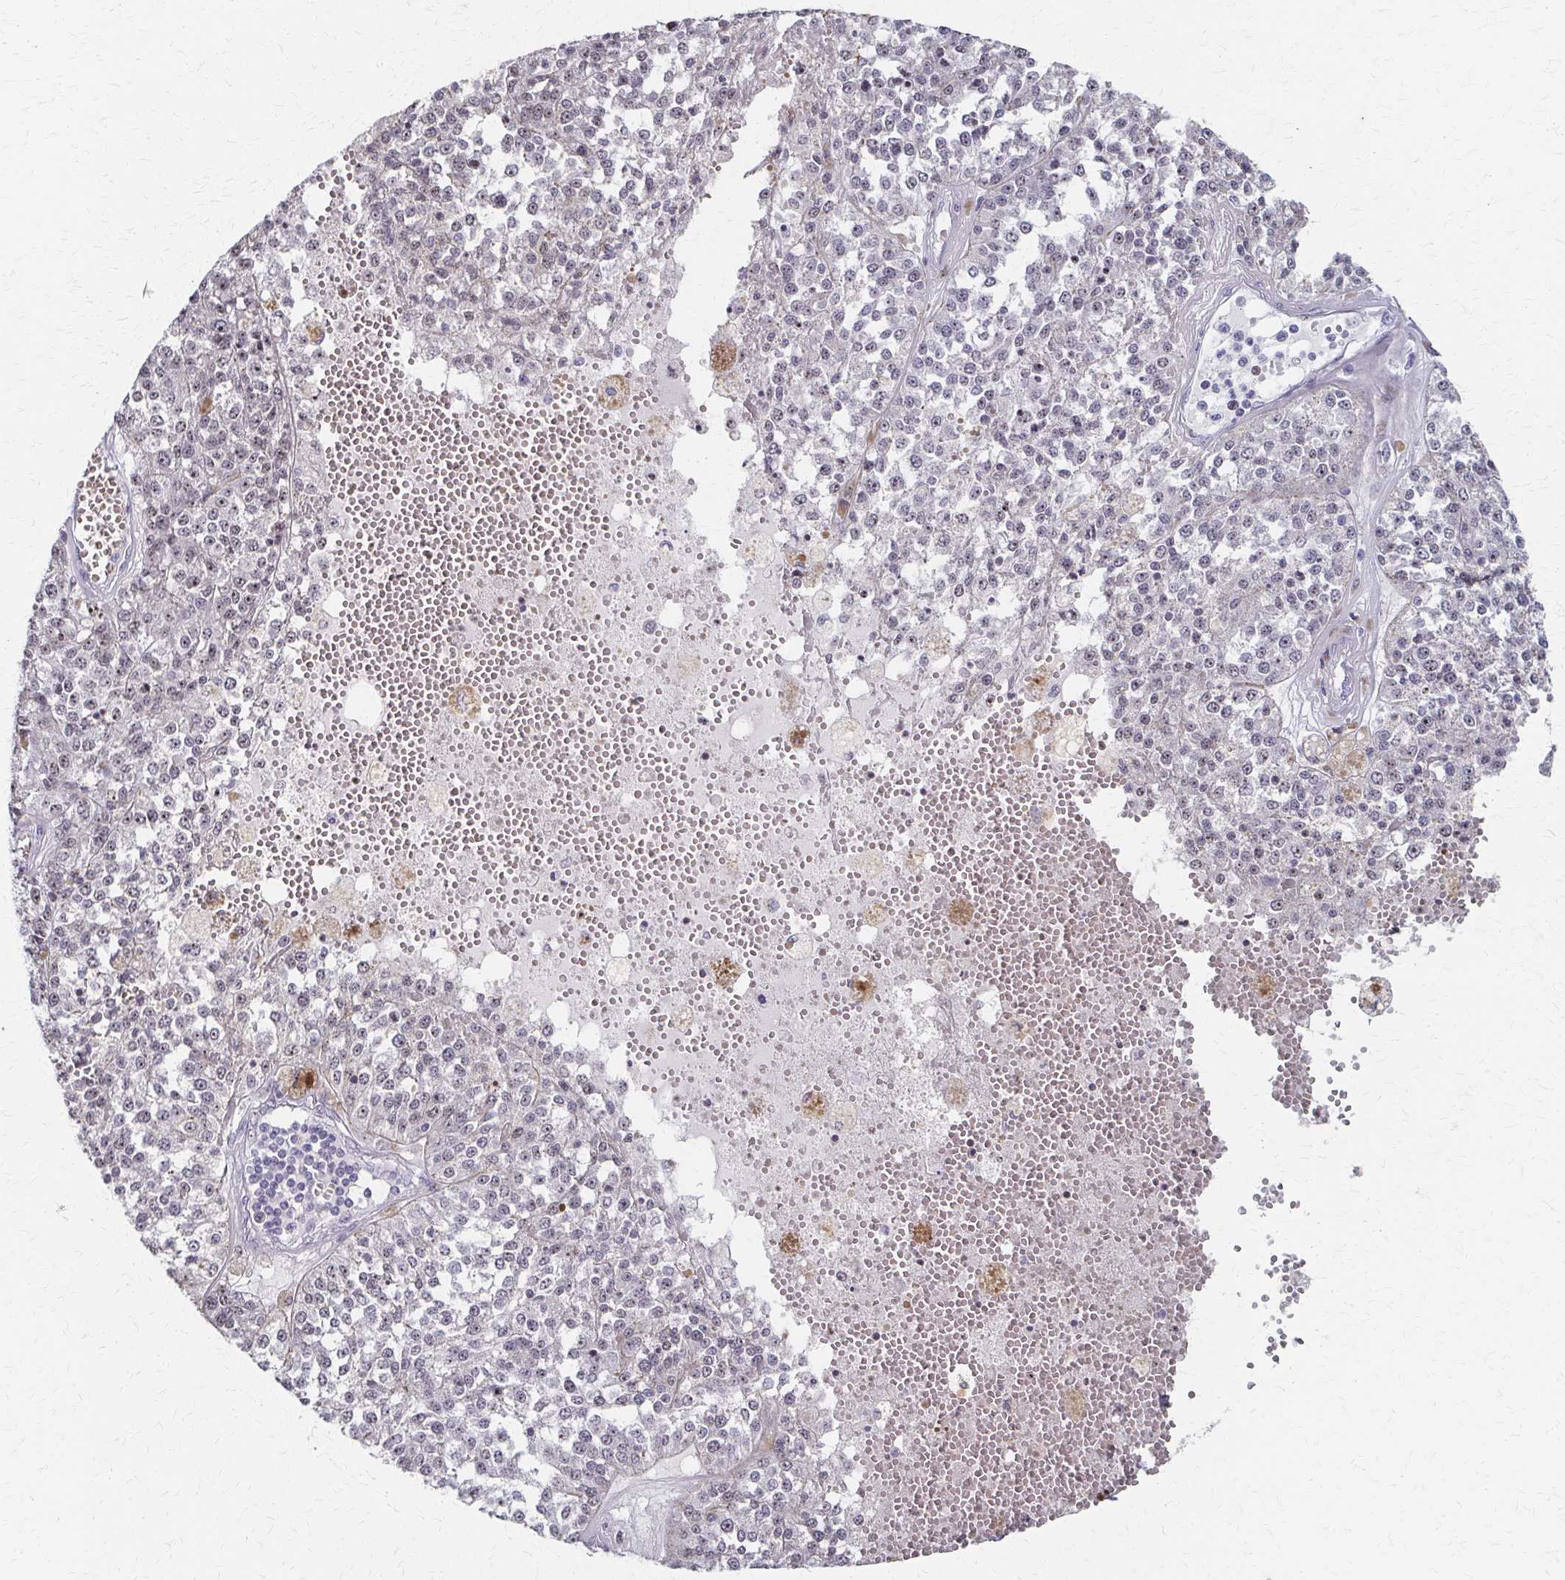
{"staining": {"intensity": "negative", "quantity": "none", "location": "none"}, "tissue": "melanoma", "cell_type": "Tumor cells", "image_type": "cancer", "snomed": [{"axis": "morphology", "description": "Malignant melanoma, Metastatic site"}, {"axis": "topography", "description": "Lymph node"}], "caption": "A high-resolution micrograph shows immunohistochemistry (IHC) staining of melanoma, which shows no significant positivity in tumor cells.", "gene": "PES1", "patient": {"sex": "female", "age": 64}}